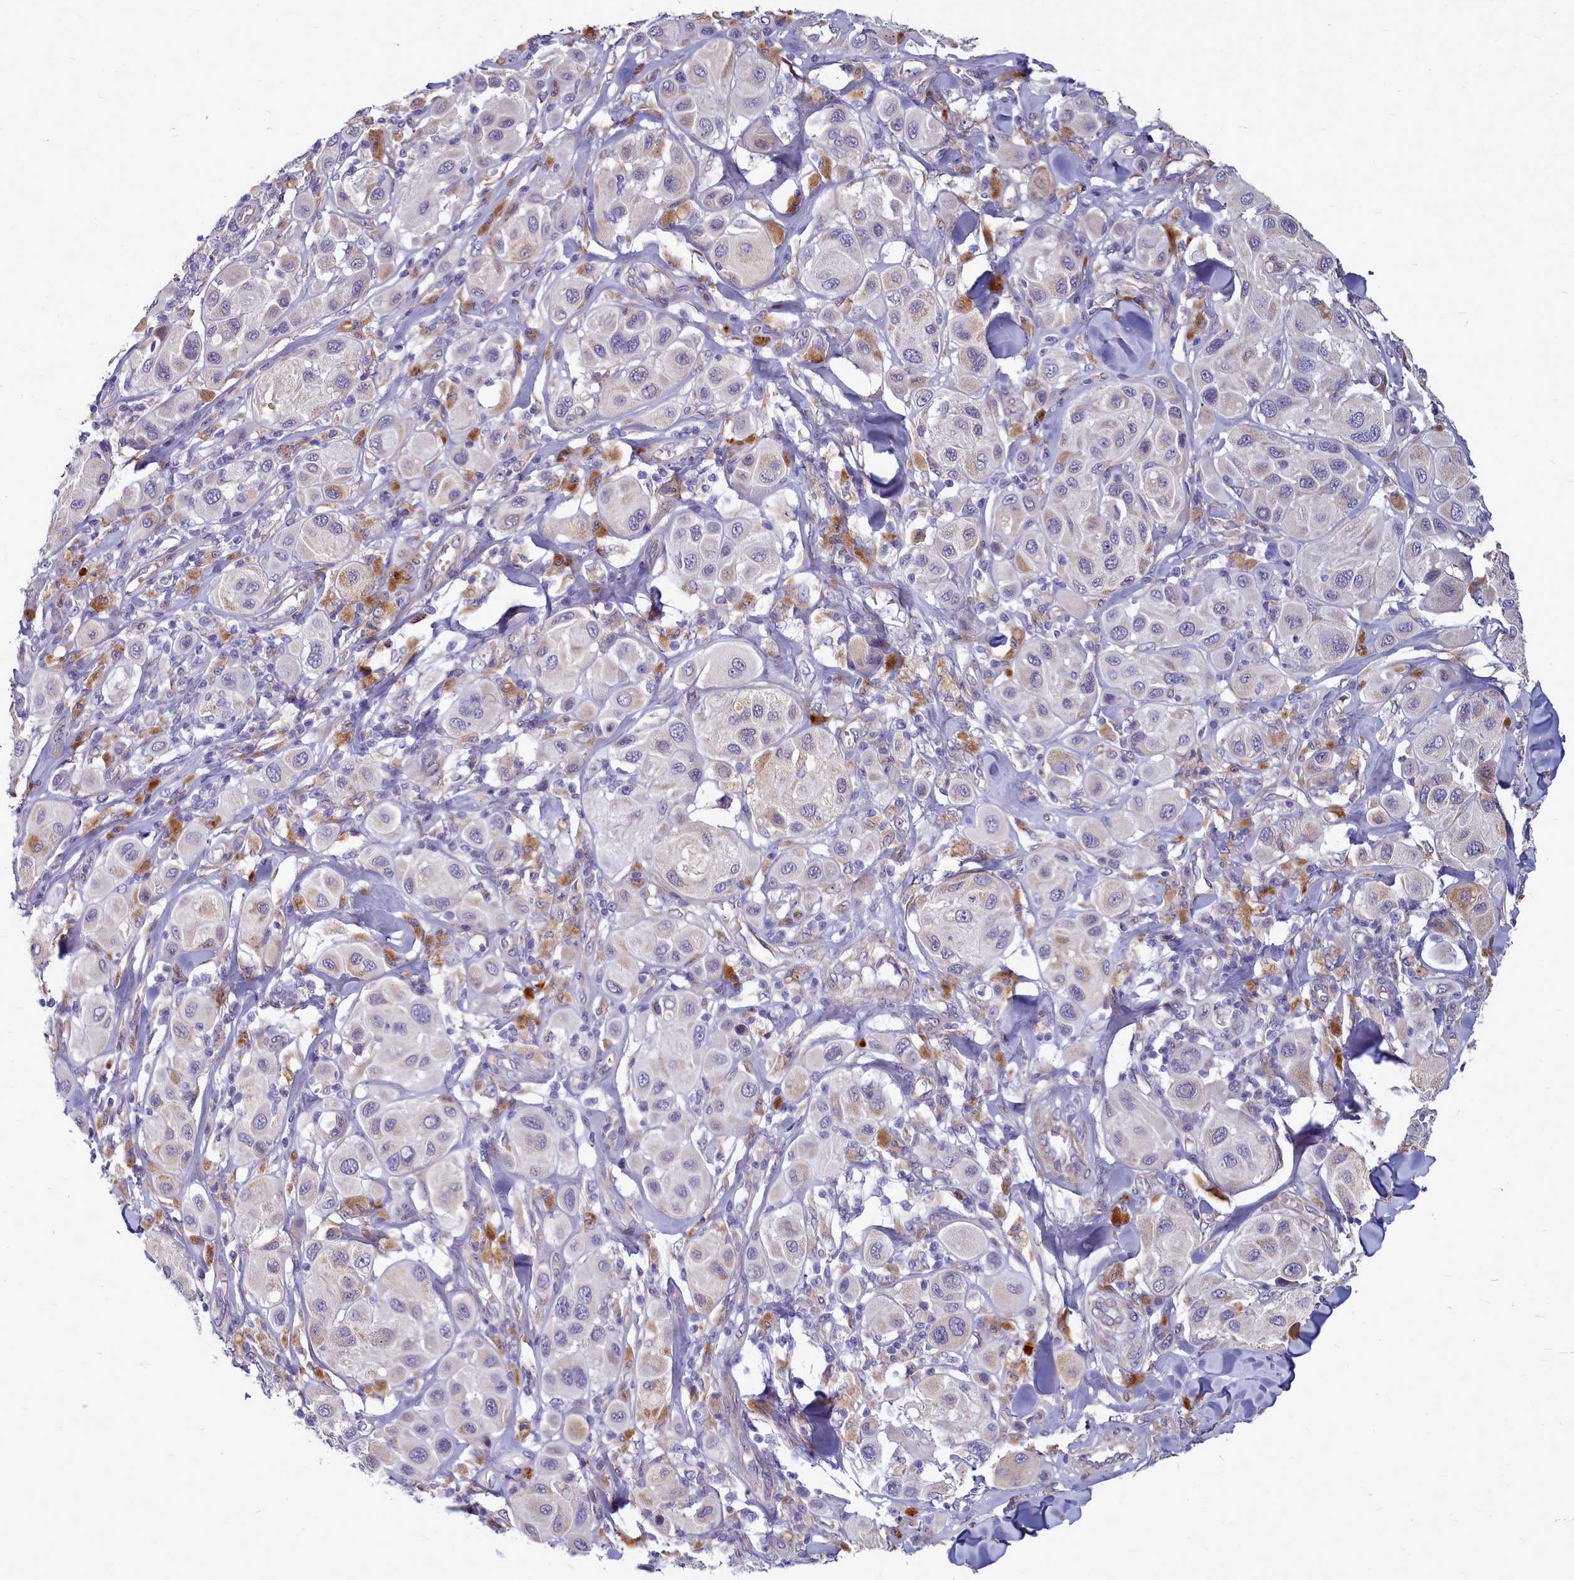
{"staining": {"intensity": "negative", "quantity": "none", "location": "none"}, "tissue": "melanoma", "cell_type": "Tumor cells", "image_type": "cancer", "snomed": [{"axis": "morphology", "description": "Malignant melanoma, Metastatic site"}, {"axis": "topography", "description": "Skin"}], "caption": "Histopathology image shows no significant protein expression in tumor cells of malignant melanoma (metastatic site).", "gene": "SMPD4", "patient": {"sex": "male", "age": 41}}